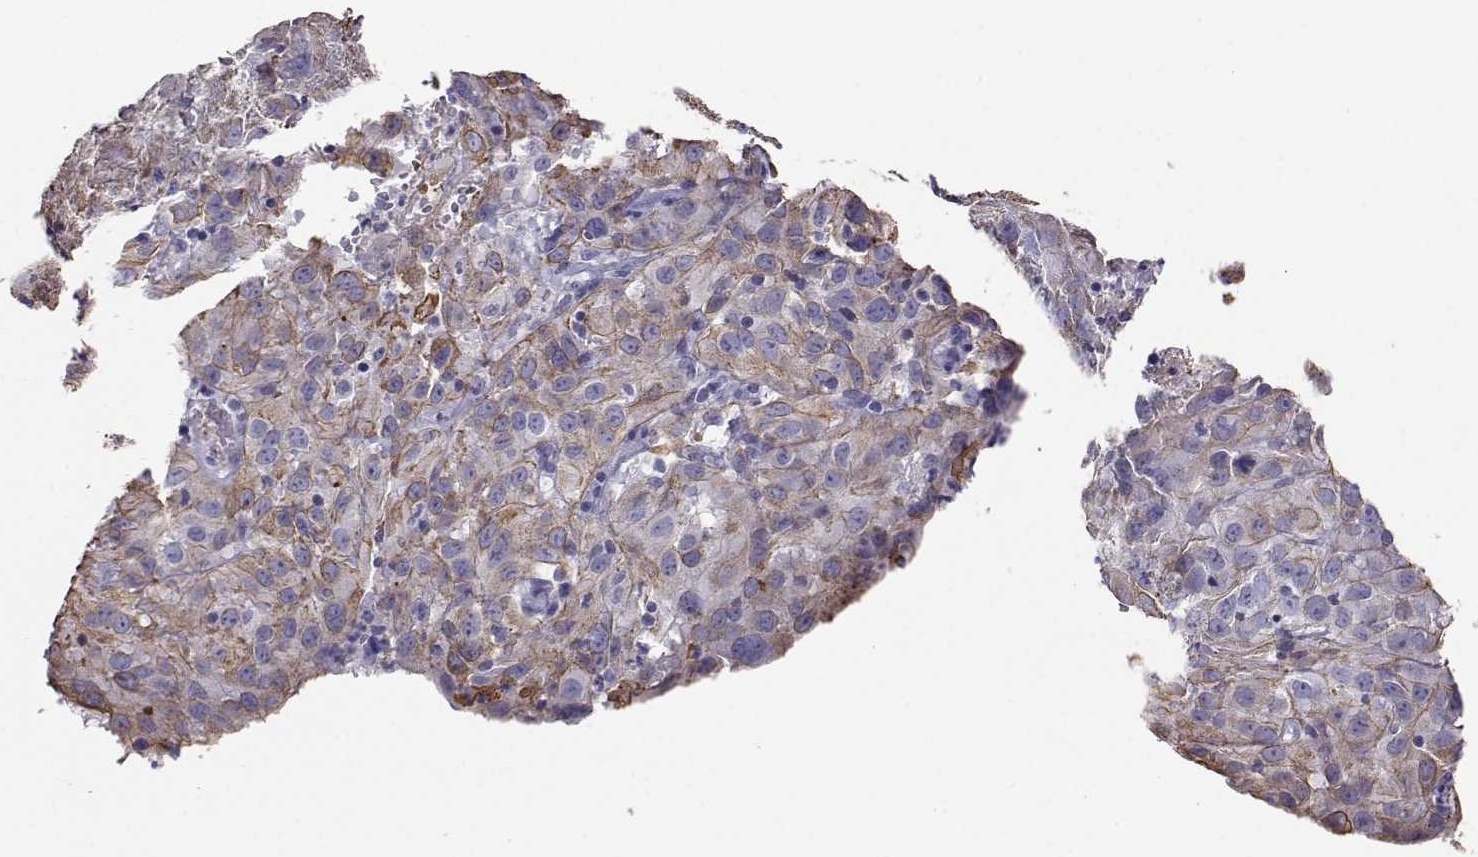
{"staining": {"intensity": "weak", "quantity": "<25%", "location": "cytoplasmic/membranous"}, "tissue": "cervical cancer", "cell_type": "Tumor cells", "image_type": "cancer", "snomed": [{"axis": "morphology", "description": "Squamous cell carcinoma, NOS"}, {"axis": "topography", "description": "Cervix"}], "caption": "A histopathology image of human cervical squamous cell carcinoma is negative for staining in tumor cells. Nuclei are stained in blue.", "gene": "AKR1B1", "patient": {"sex": "female", "age": 32}}